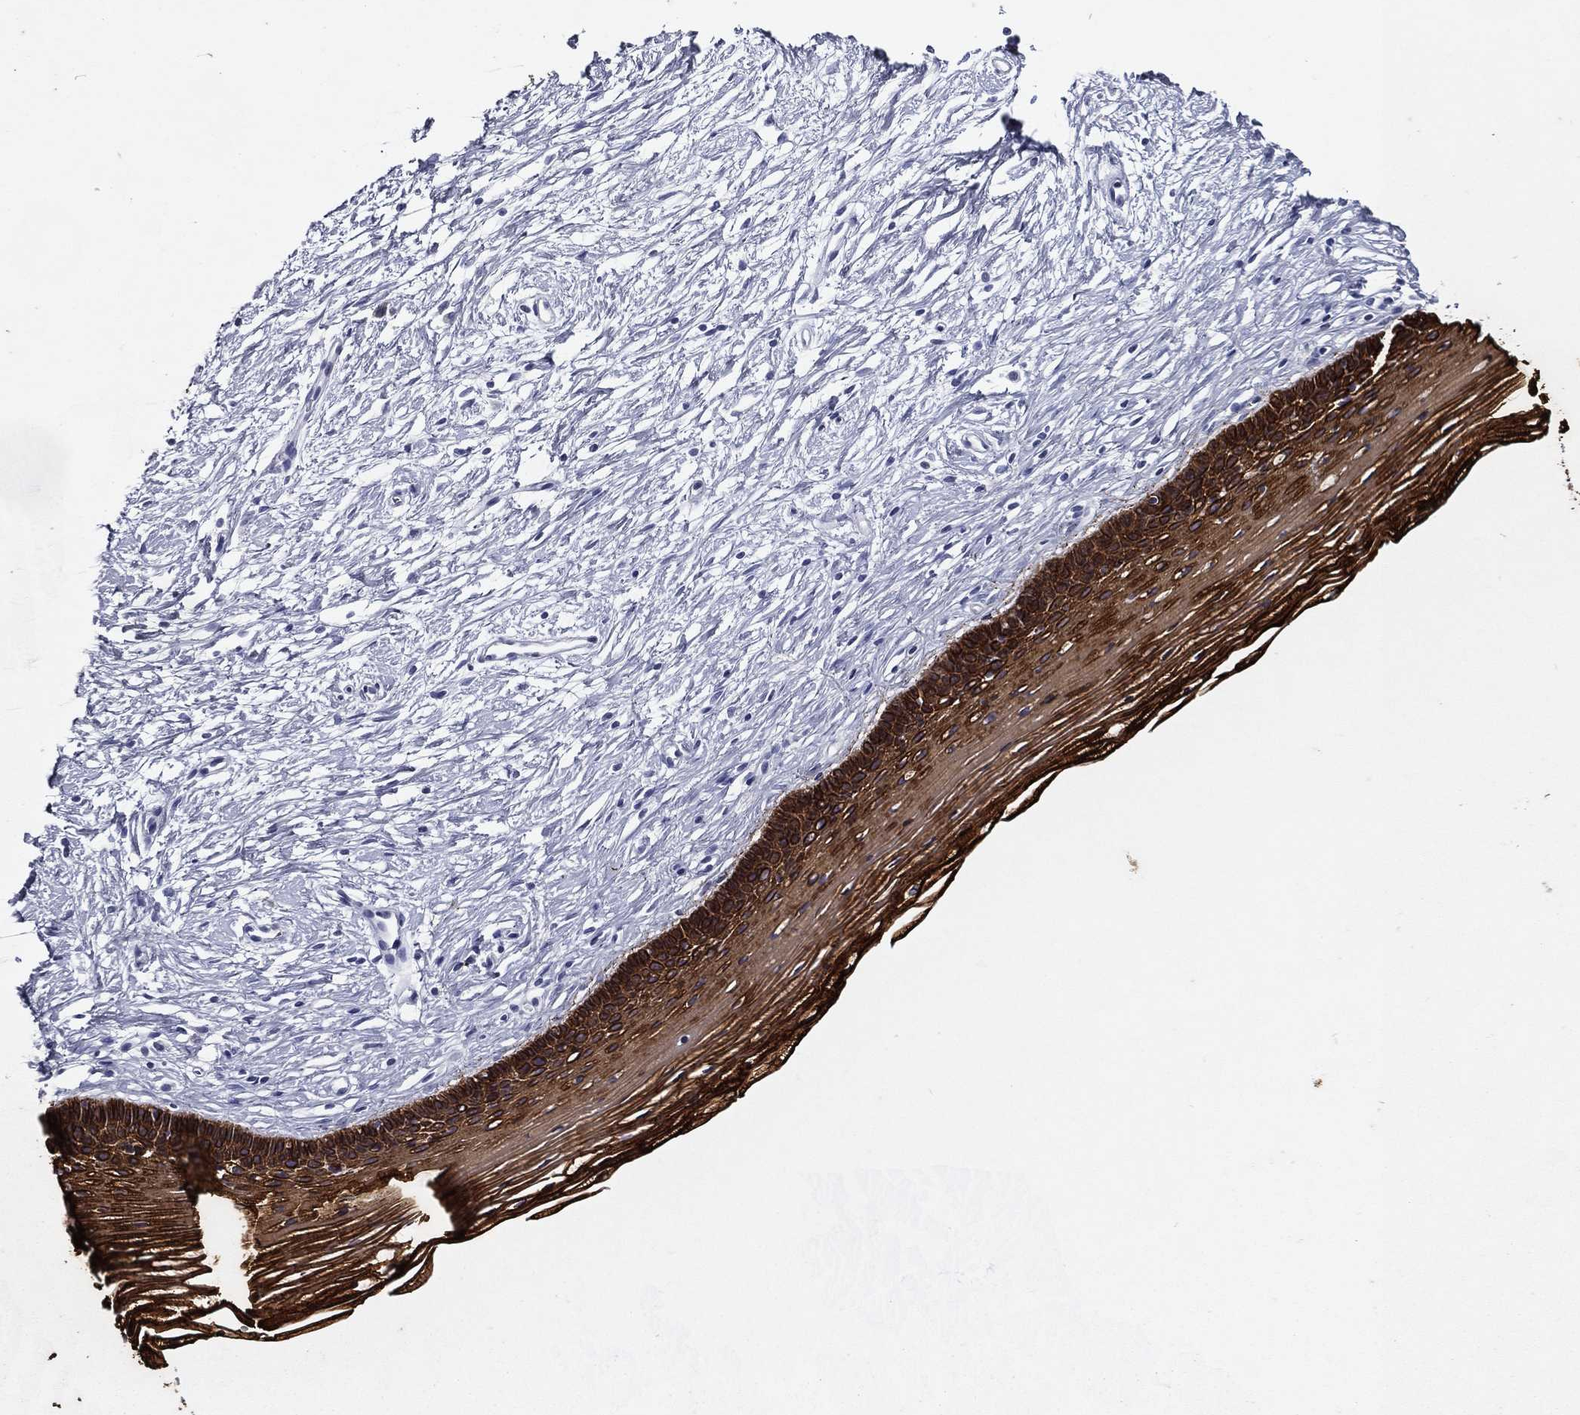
{"staining": {"intensity": "strong", "quantity": ">75%", "location": "cytoplasmic/membranous"}, "tissue": "cervix", "cell_type": "Glandular cells", "image_type": "normal", "snomed": [{"axis": "morphology", "description": "Normal tissue, NOS"}, {"axis": "topography", "description": "Cervix"}], "caption": "Immunohistochemical staining of normal human cervix shows >75% levels of strong cytoplasmic/membranous protein positivity in approximately >75% of glandular cells. (brown staining indicates protein expression, while blue staining denotes nuclei).", "gene": "KRT7", "patient": {"sex": "female", "age": 39}}